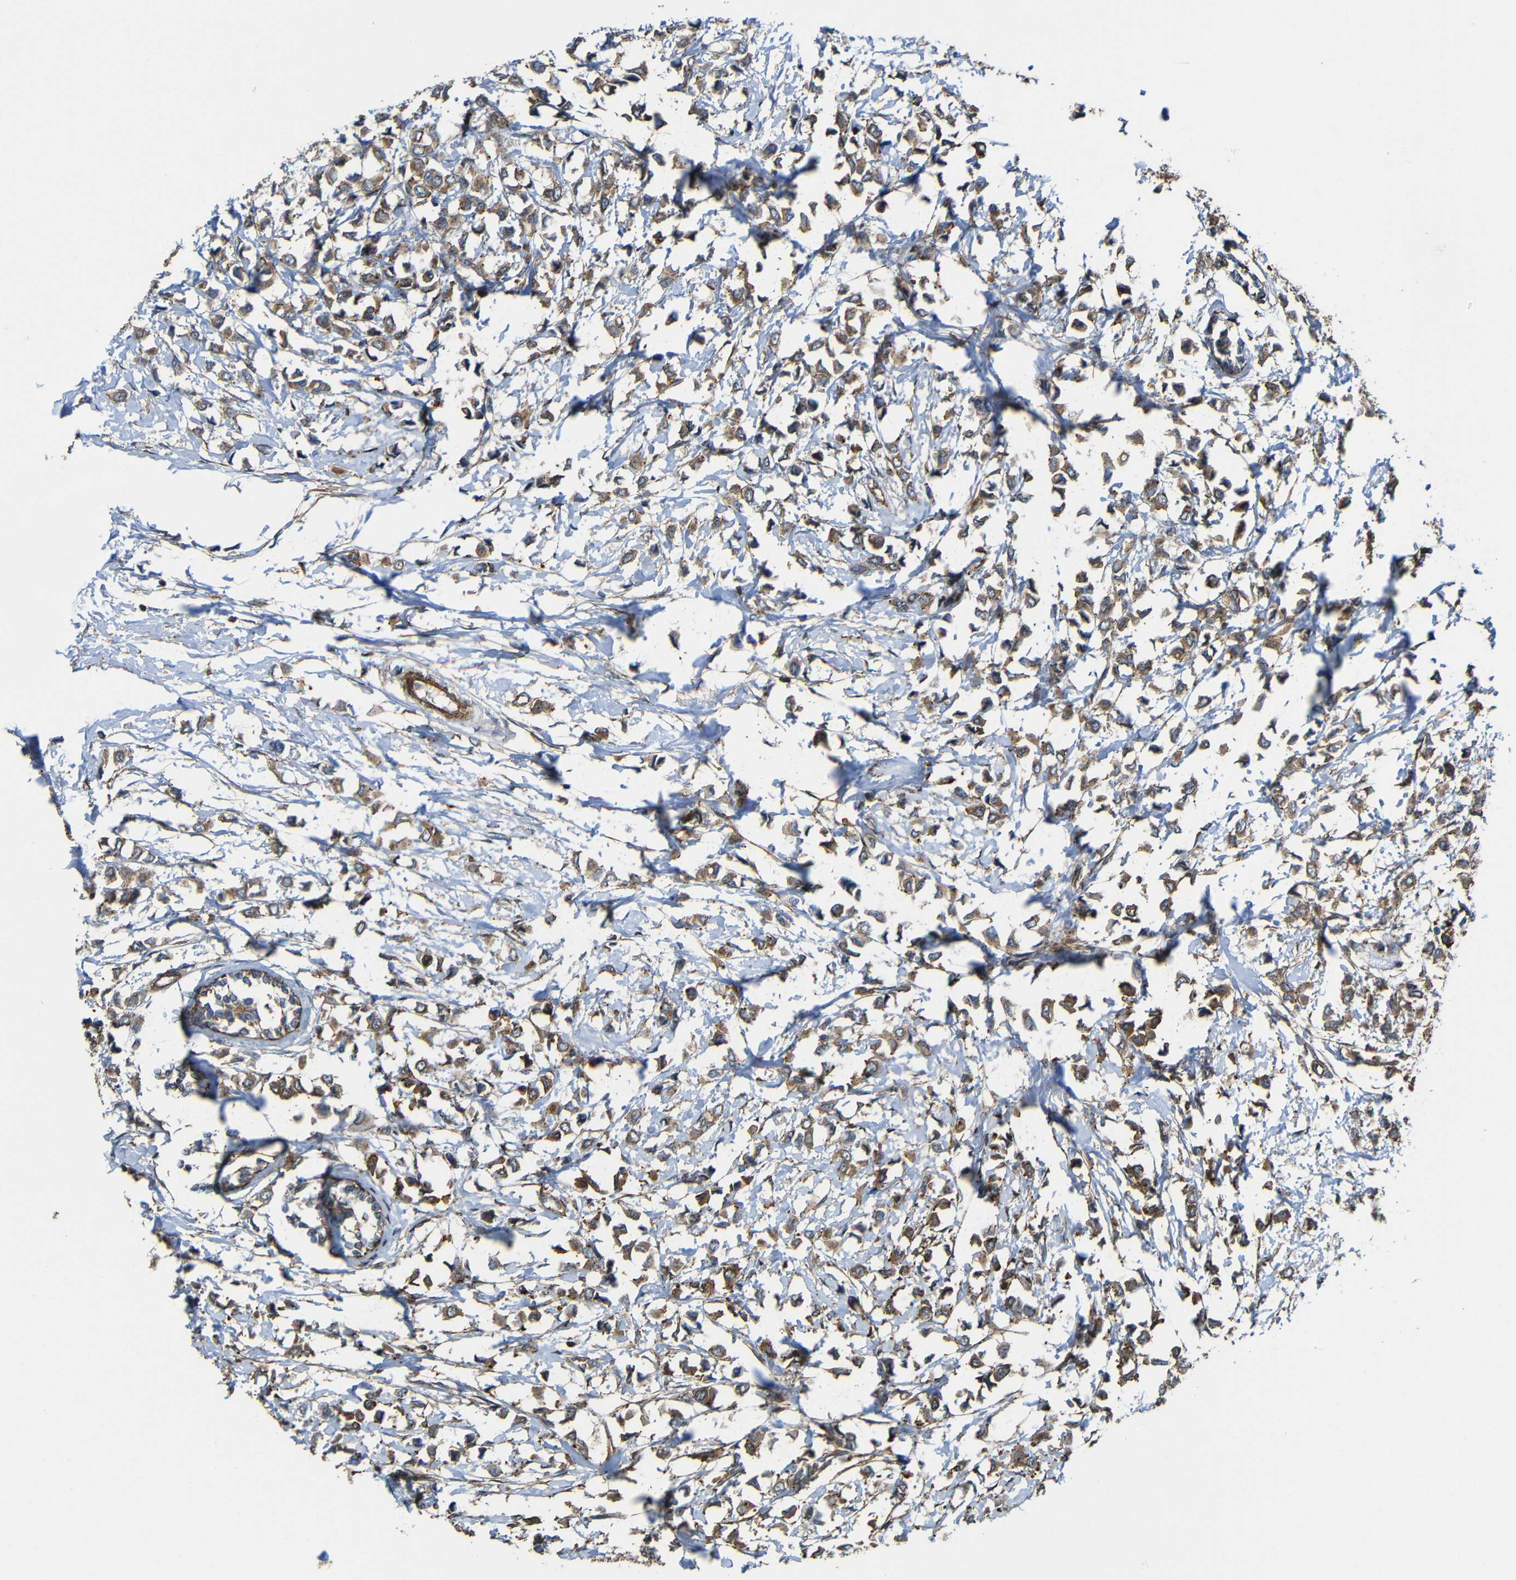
{"staining": {"intensity": "moderate", "quantity": ">75%", "location": "cytoplasmic/membranous"}, "tissue": "breast cancer", "cell_type": "Tumor cells", "image_type": "cancer", "snomed": [{"axis": "morphology", "description": "Lobular carcinoma"}, {"axis": "topography", "description": "Breast"}], "caption": "Breast cancer (lobular carcinoma) was stained to show a protein in brown. There is medium levels of moderate cytoplasmic/membranous staining in about >75% of tumor cells.", "gene": "PTCH1", "patient": {"sex": "female", "age": 51}}